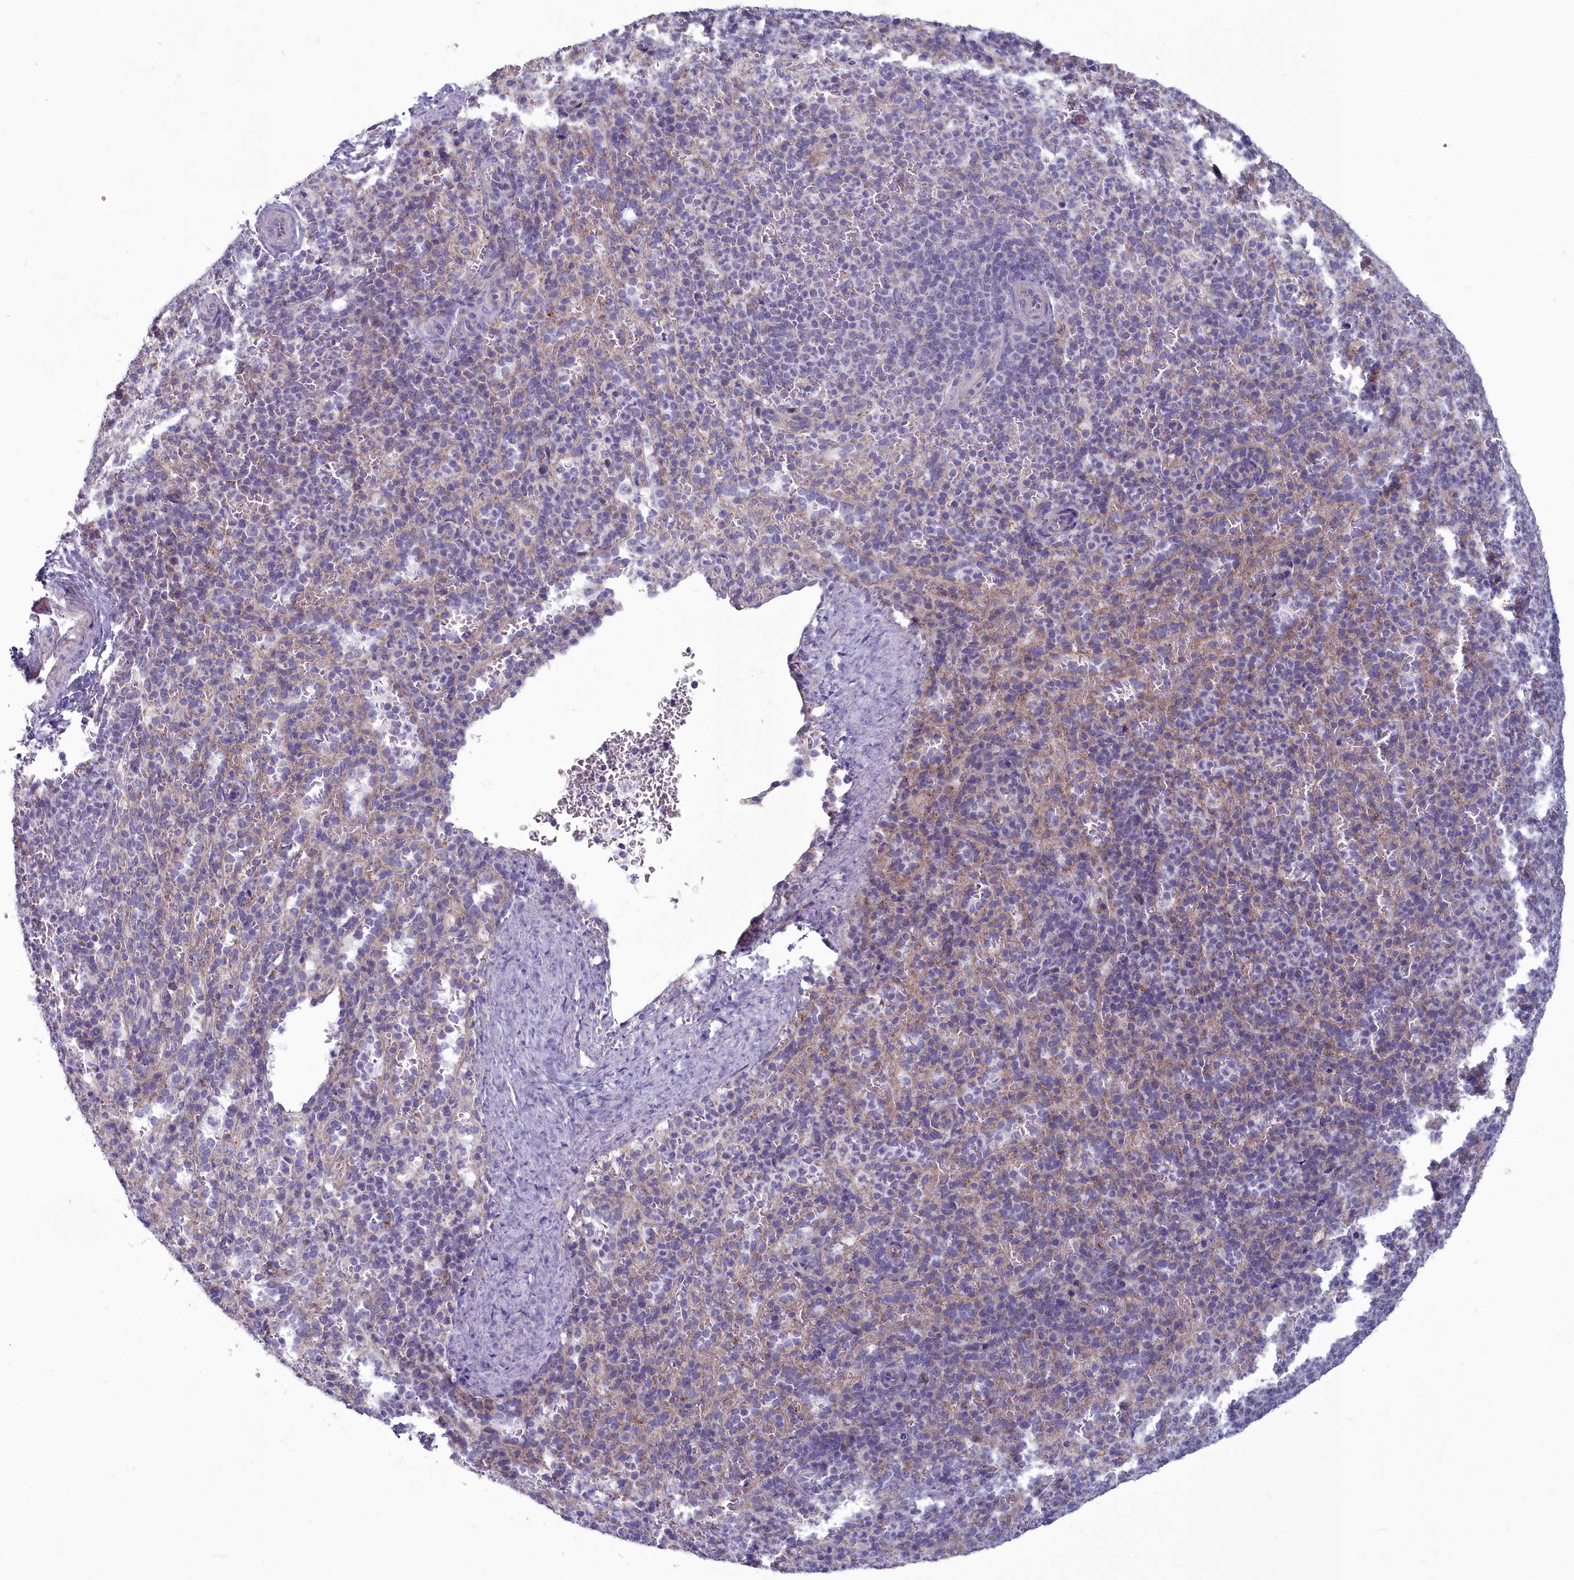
{"staining": {"intensity": "negative", "quantity": "none", "location": "none"}, "tissue": "spleen", "cell_type": "Cells in red pulp", "image_type": "normal", "snomed": [{"axis": "morphology", "description": "Normal tissue, NOS"}, {"axis": "topography", "description": "Spleen"}], "caption": "Immunohistochemical staining of normal human spleen demonstrates no significant positivity in cells in red pulp. (DAB (3,3'-diaminobenzidine) IHC visualized using brightfield microscopy, high magnification).", "gene": "INSYN2A", "patient": {"sex": "female", "age": 21}}